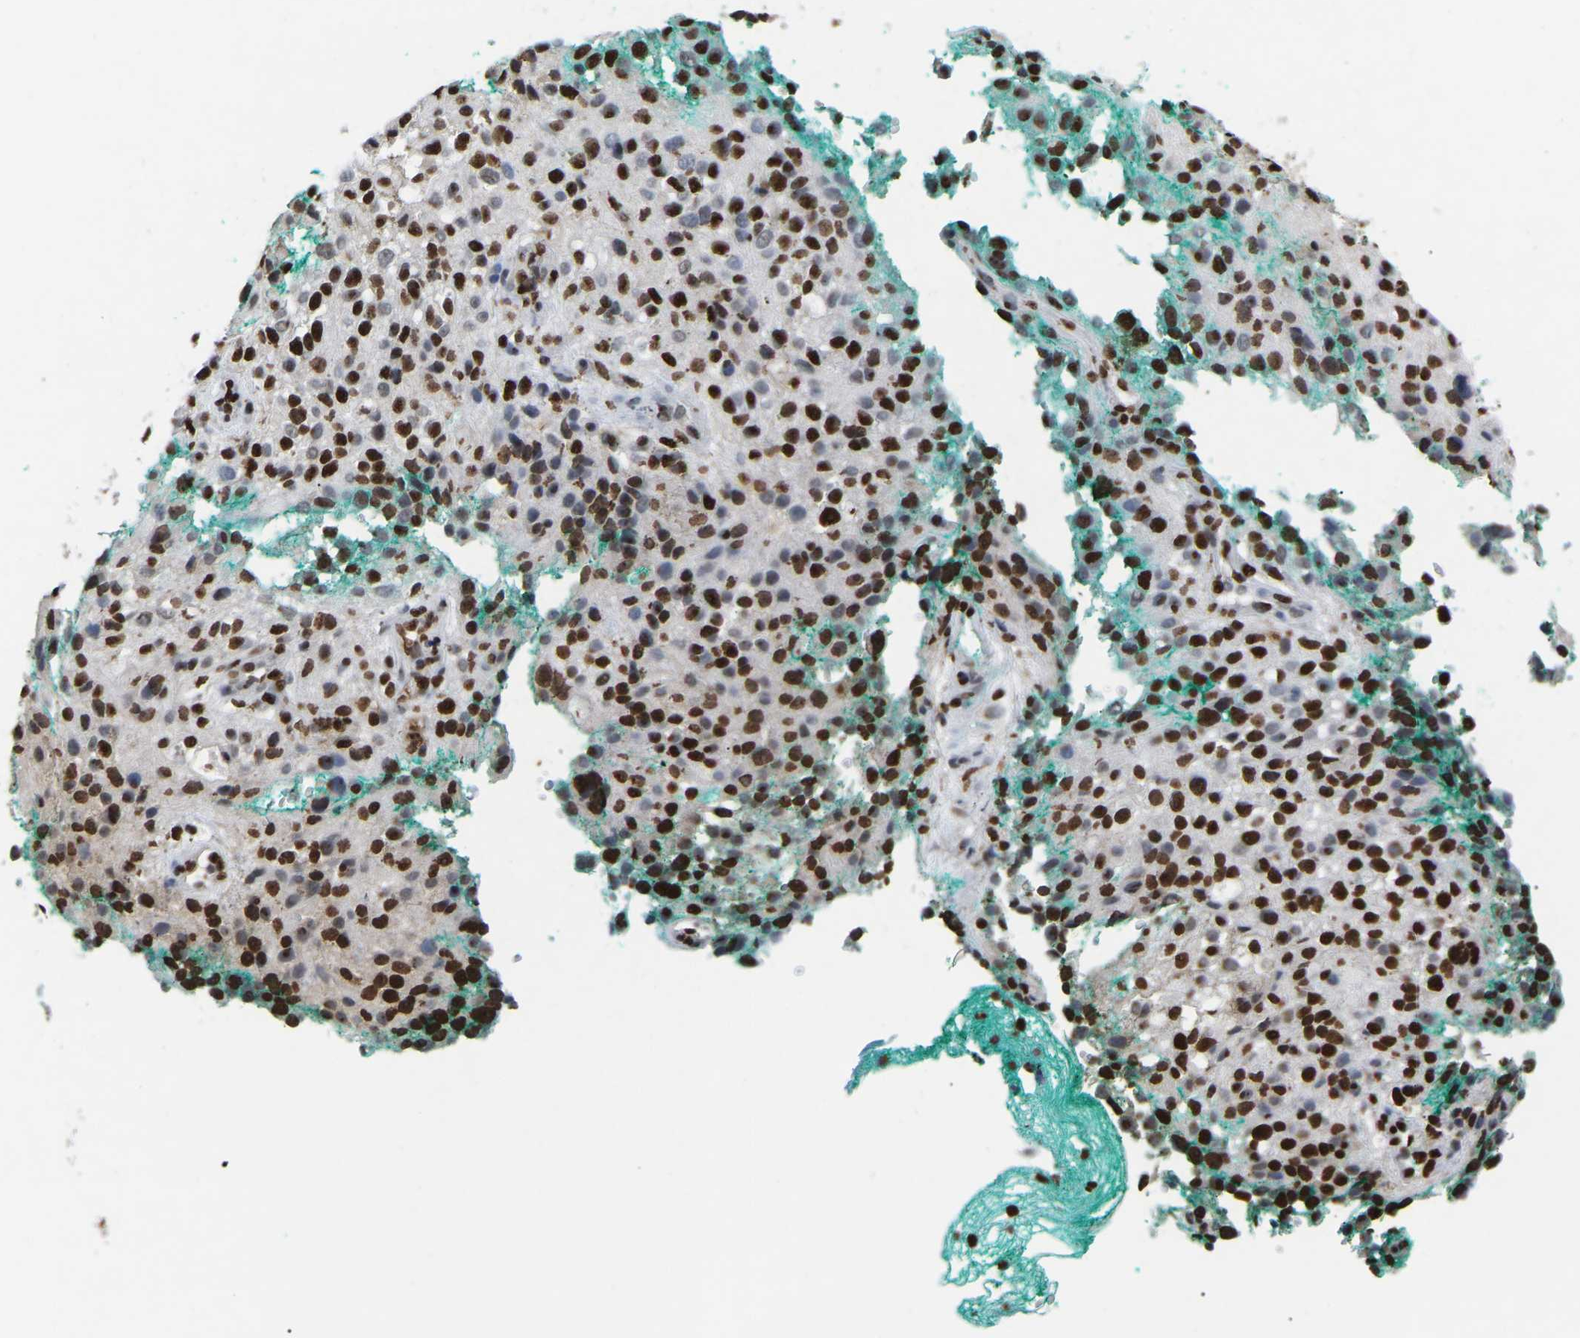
{"staining": {"intensity": "strong", "quantity": ">75%", "location": "nuclear"}, "tissue": "melanoma", "cell_type": "Tumor cells", "image_type": "cancer", "snomed": [{"axis": "morphology", "description": "Necrosis, NOS"}, {"axis": "morphology", "description": "Malignant melanoma, NOS"}, {"axis": "topography", "description": "Skin"}], "caption": "This is a micrograph of immunohistochemistry (IHC) staining of melanoma, which shows strong staining in the nuclear of tumor cells.", "gene": "RBL2", "patient": {"sex": "female", "age": 87}}